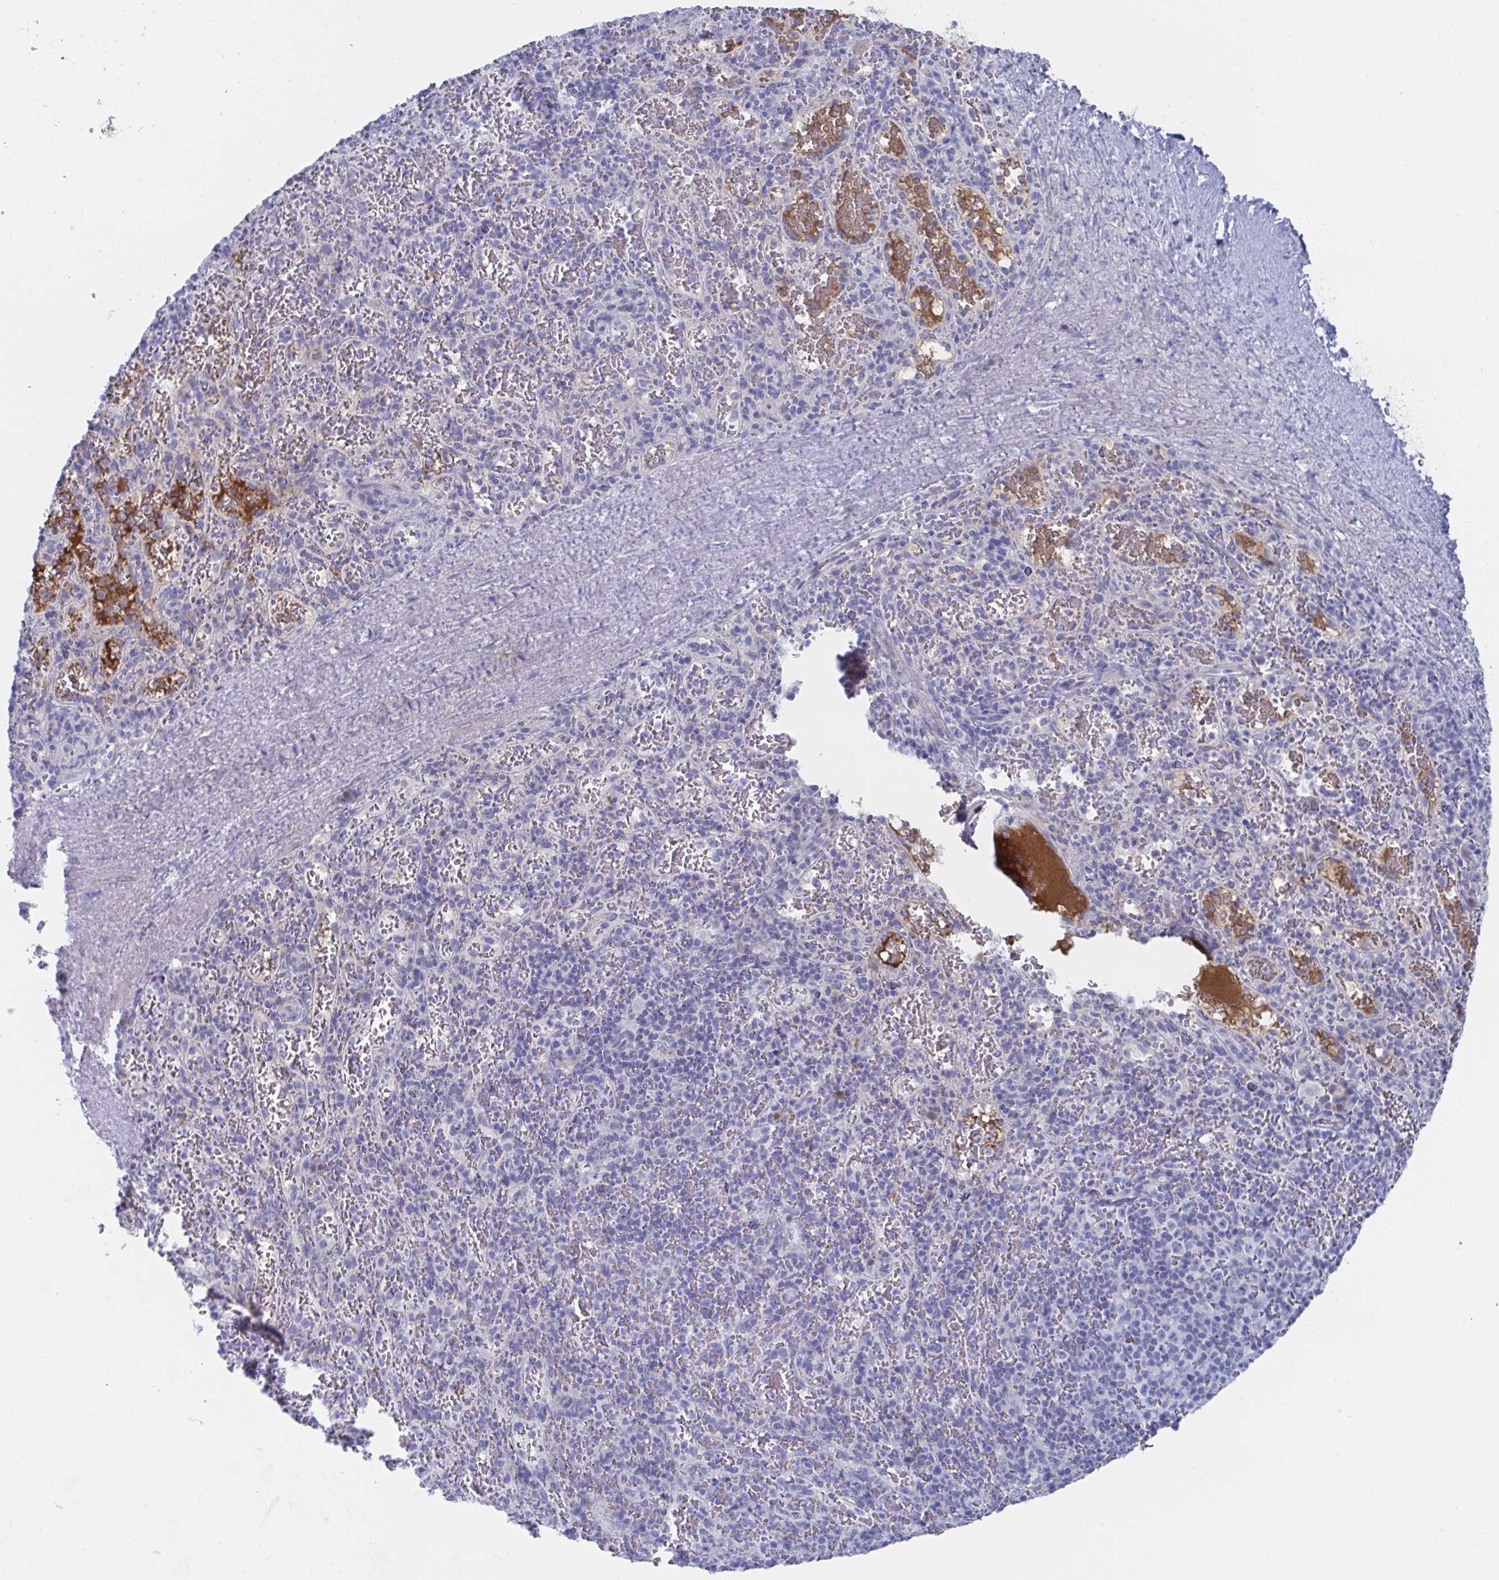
{"staining": {"intensity": "negative", "quantity": "none", "location": "none"}, "tissue": "spleen", "cell_type": "Cells in red pulp", "image_type": "normal", "snomed": [{"axis": "morphology", "description": "Normal tissue, NOS"}, {"axis": "topography", "description": "Spleen"}], "caption": "Cells in red pulp are negative for protein expression in unremarkable human spleen. (Stains: DAB immunohistochemistry (IHC) with hematoxylin counter stain, Microscopy: brightfield microscopy at high magnification).", "gene": "TNFAIP6", "patient": {"sex": "male", "age": 57}}